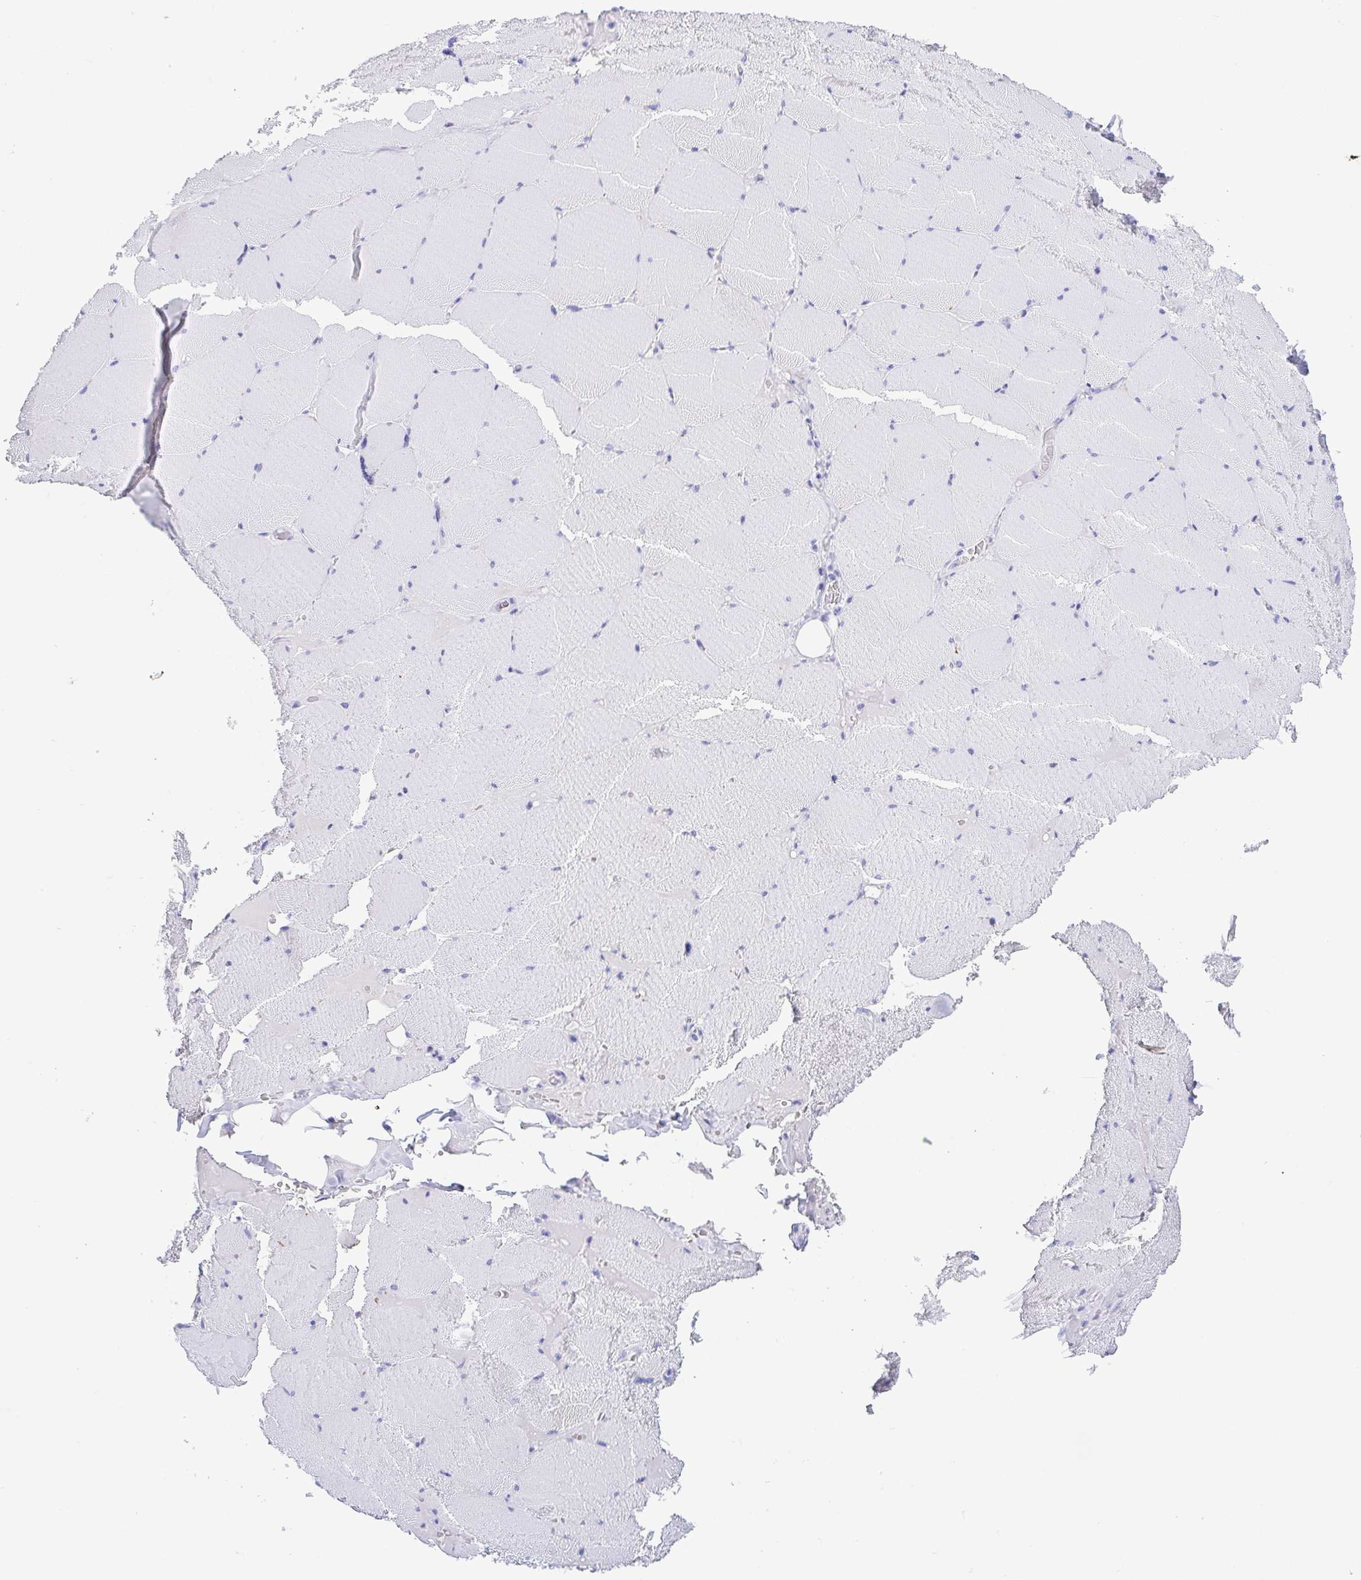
{"staining": {"intensity": "negative", "quantity": "none", "location": "none"}, "tissue": "skeletal muscle", "cell_type": "Myocytes", "image_type": "normal", "snomed": [{"axis": "morphology", "description": "Normal tissue, NOS"}, {"axis": "topography", "description": "Skeletal muscle"}, {"axis": "topography", "description": "Head-Neck"}], "caption": "Immunohistochemical staining of unremarkable human skeletal muscle displays no significant staining in myocytes.", "gene": "GKN1", "patient": {"sex": "male", "age": 66}}